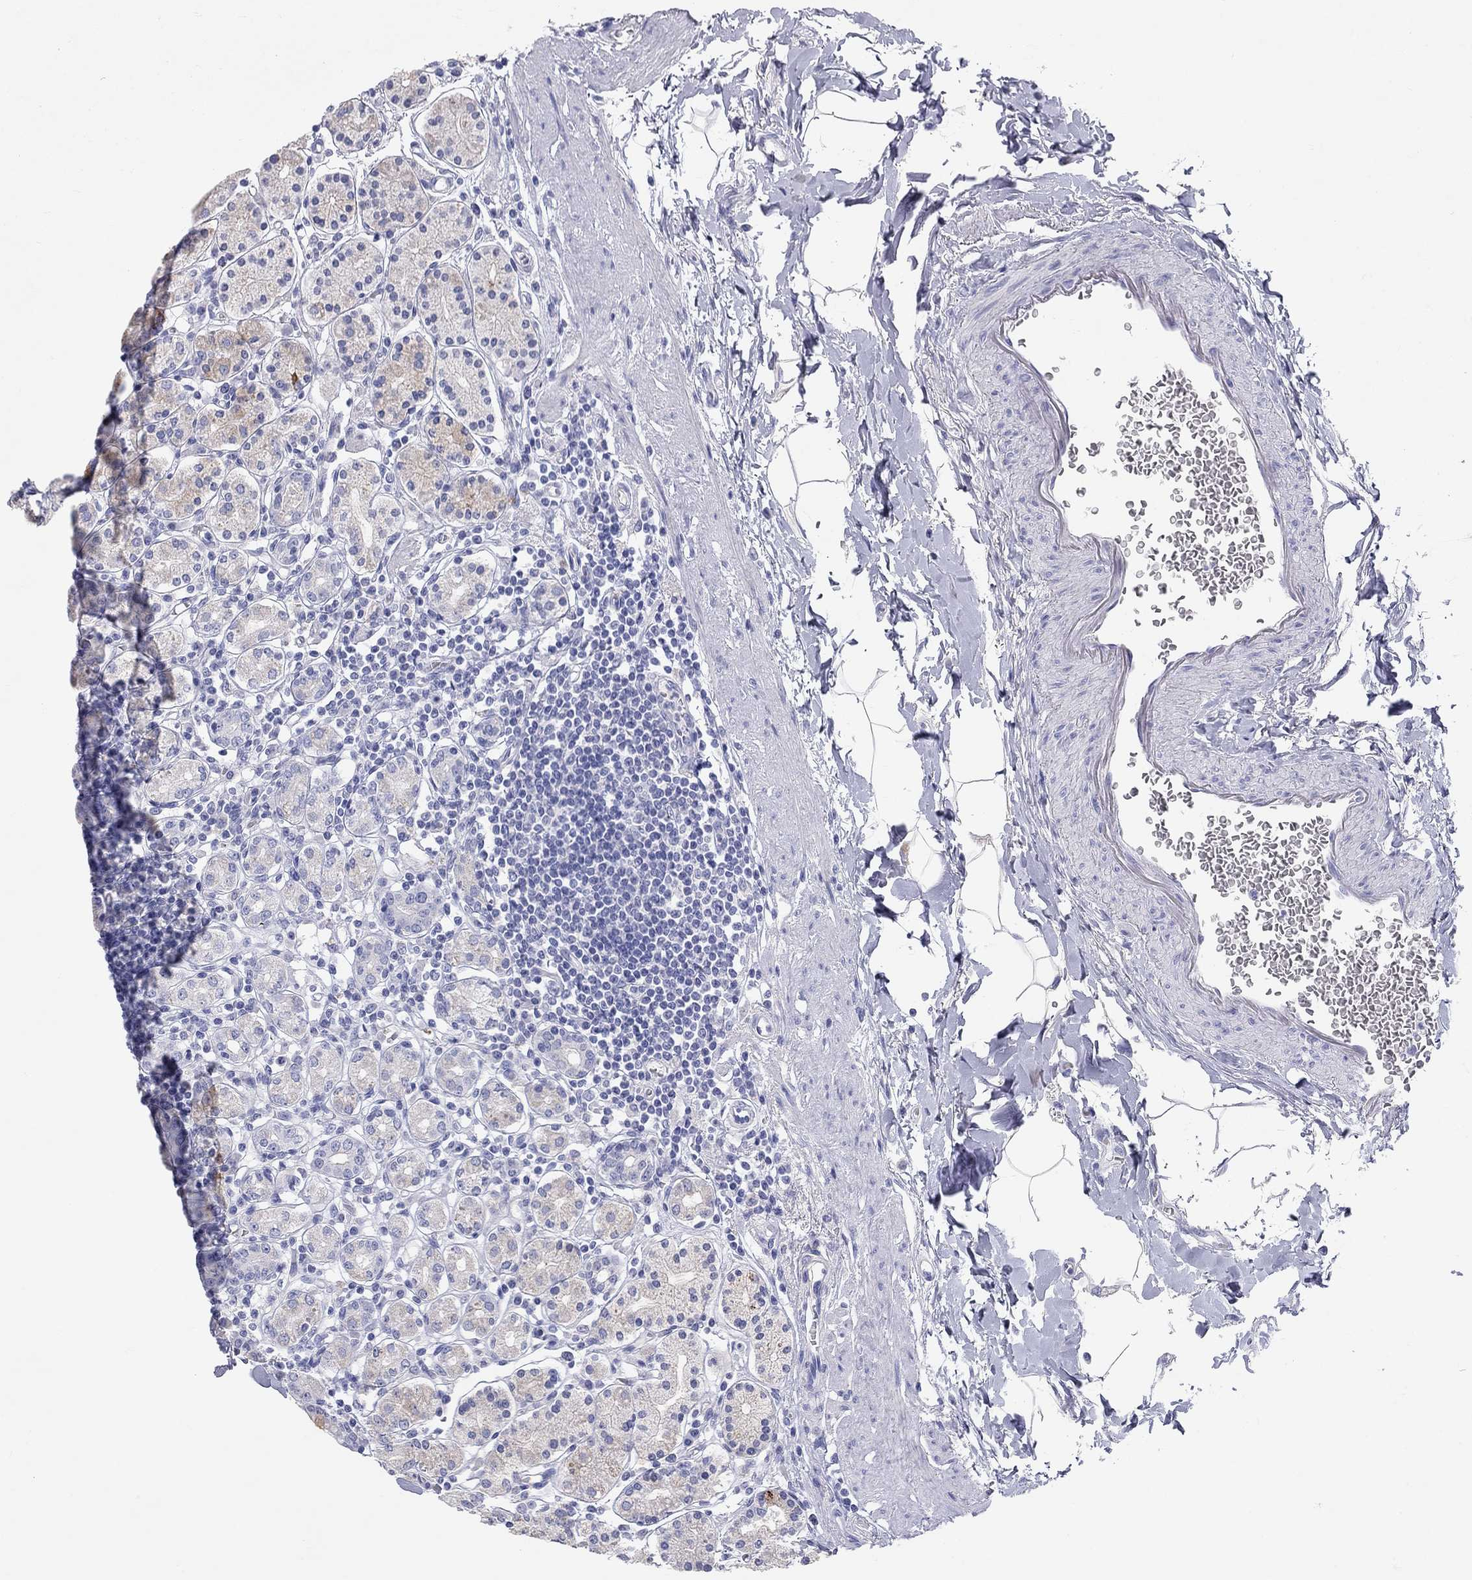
{"staining": {"intensity": "negative", "quantity": "none", "location": "none"}, "tissue": "stomach", "cell_type": "Glandular cells", "image_type": "normal", "snomed": [{"axis": "morphology", "description": "Normal tissue, NOS"}, {"axis": "topography", "description": "Stomach, upper"}, {"axis": "topography", "description": "Stomach"}], "caption": "An immunohistochemistry (IHC) photomicrograph of unremarkable stomach is shown. There is no staining in glandular cells of stomach. Nuclei are stained in blue.", "gene": "PCDHGC5", "patient": {"sex": "male", "age": 62}}